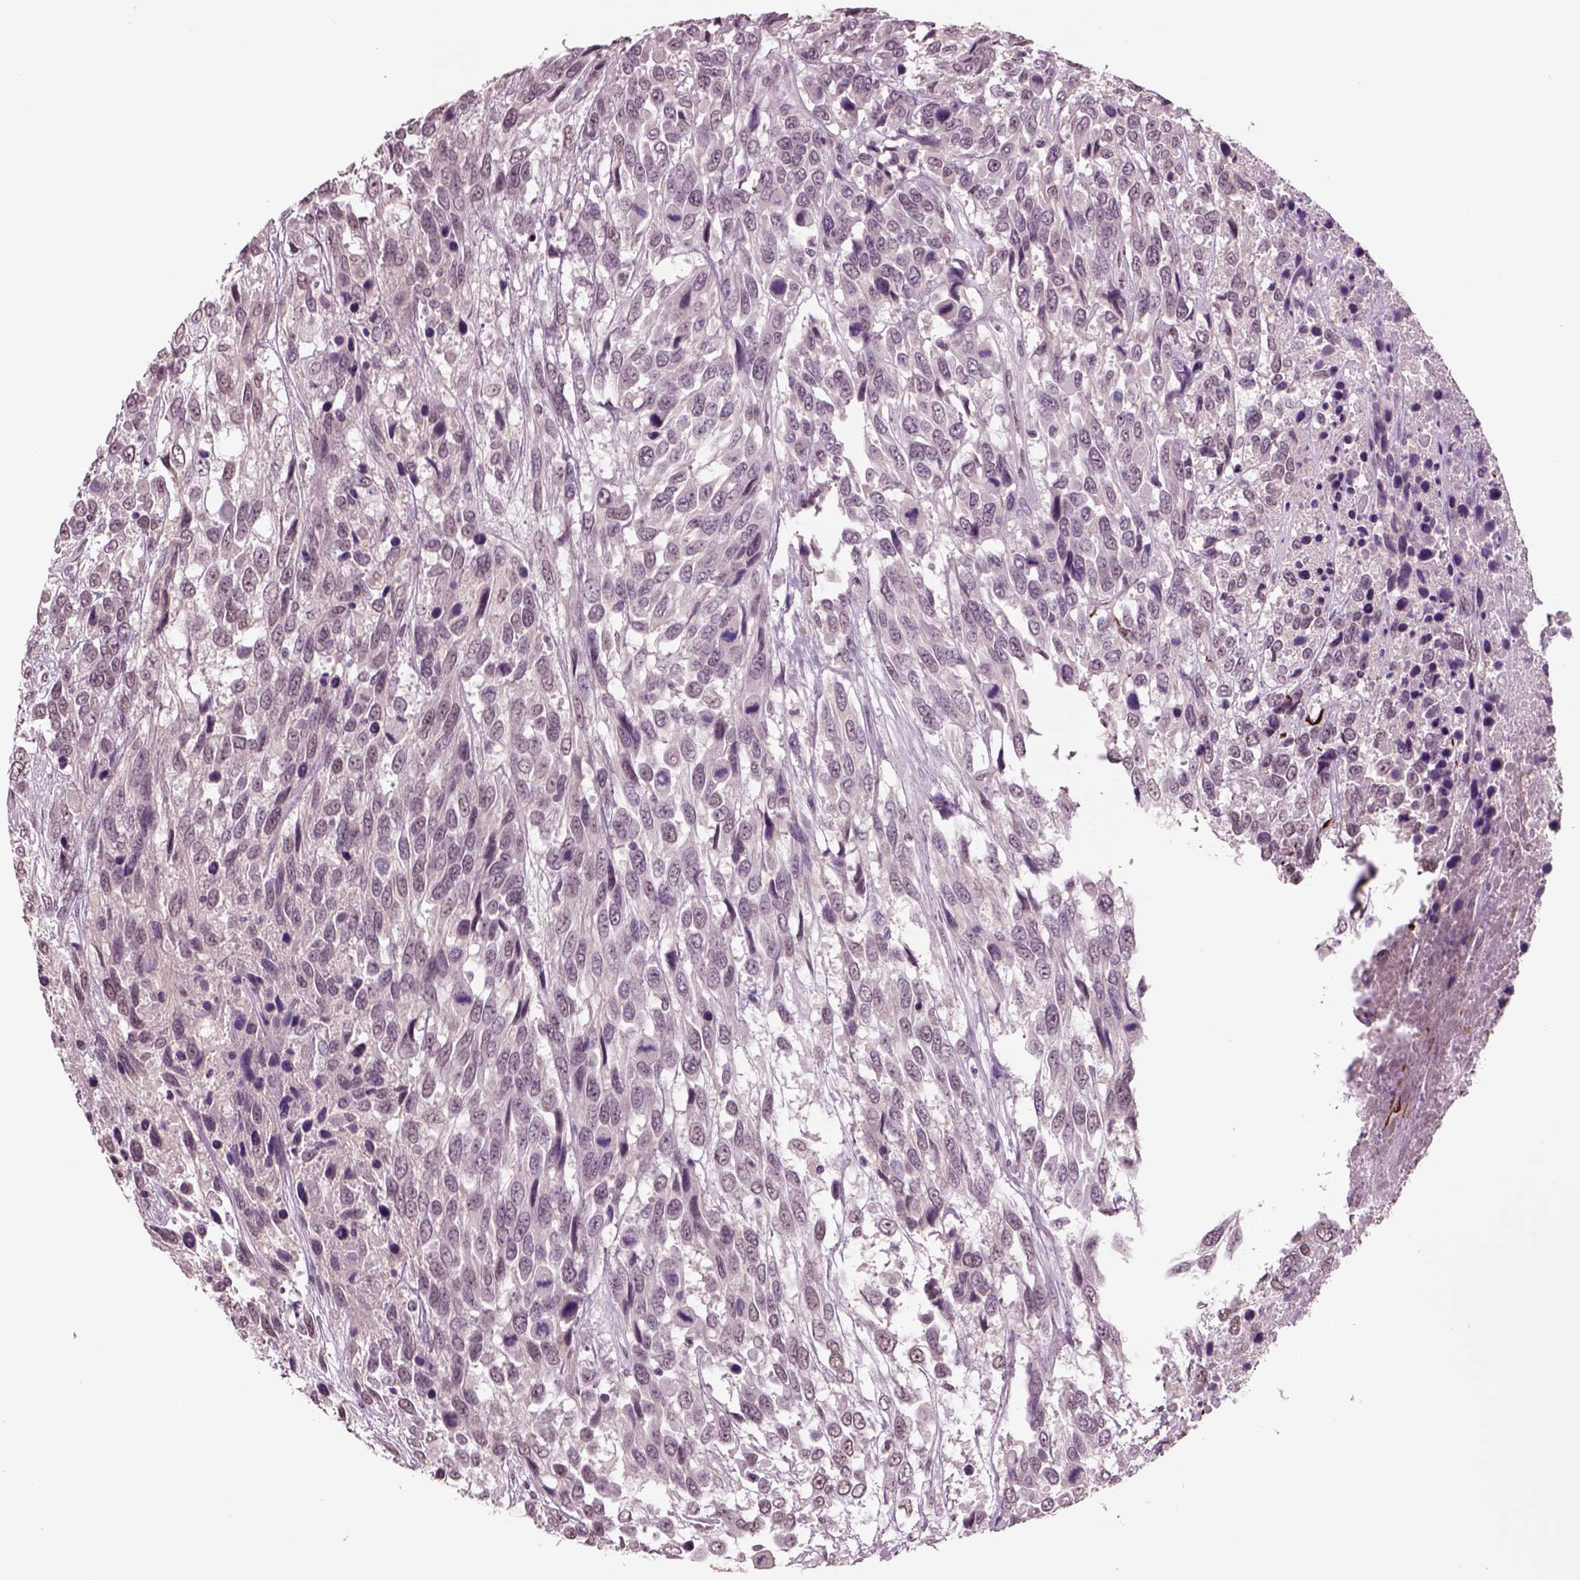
{"staining": {"intensity": "negative", "quantity": "none", "location": "none"}, "tissue": "urothelial cancer", "cell_type": "Tumor cells", "image_type": "cancer", "snomed": [{"axis": "morphology", "description": "Urothelial carcinoma, High grade"}, {"axis": "topography", "description": "Urinary bladder"}], "caption": "This is an immunohistochemistry (IHC) photomicrograph of high-grade urothelial carcinoma. There is no positivity in tumor cells.", "gene": "SEPHS1", "patient": {"sex": "female", "age": 70}}